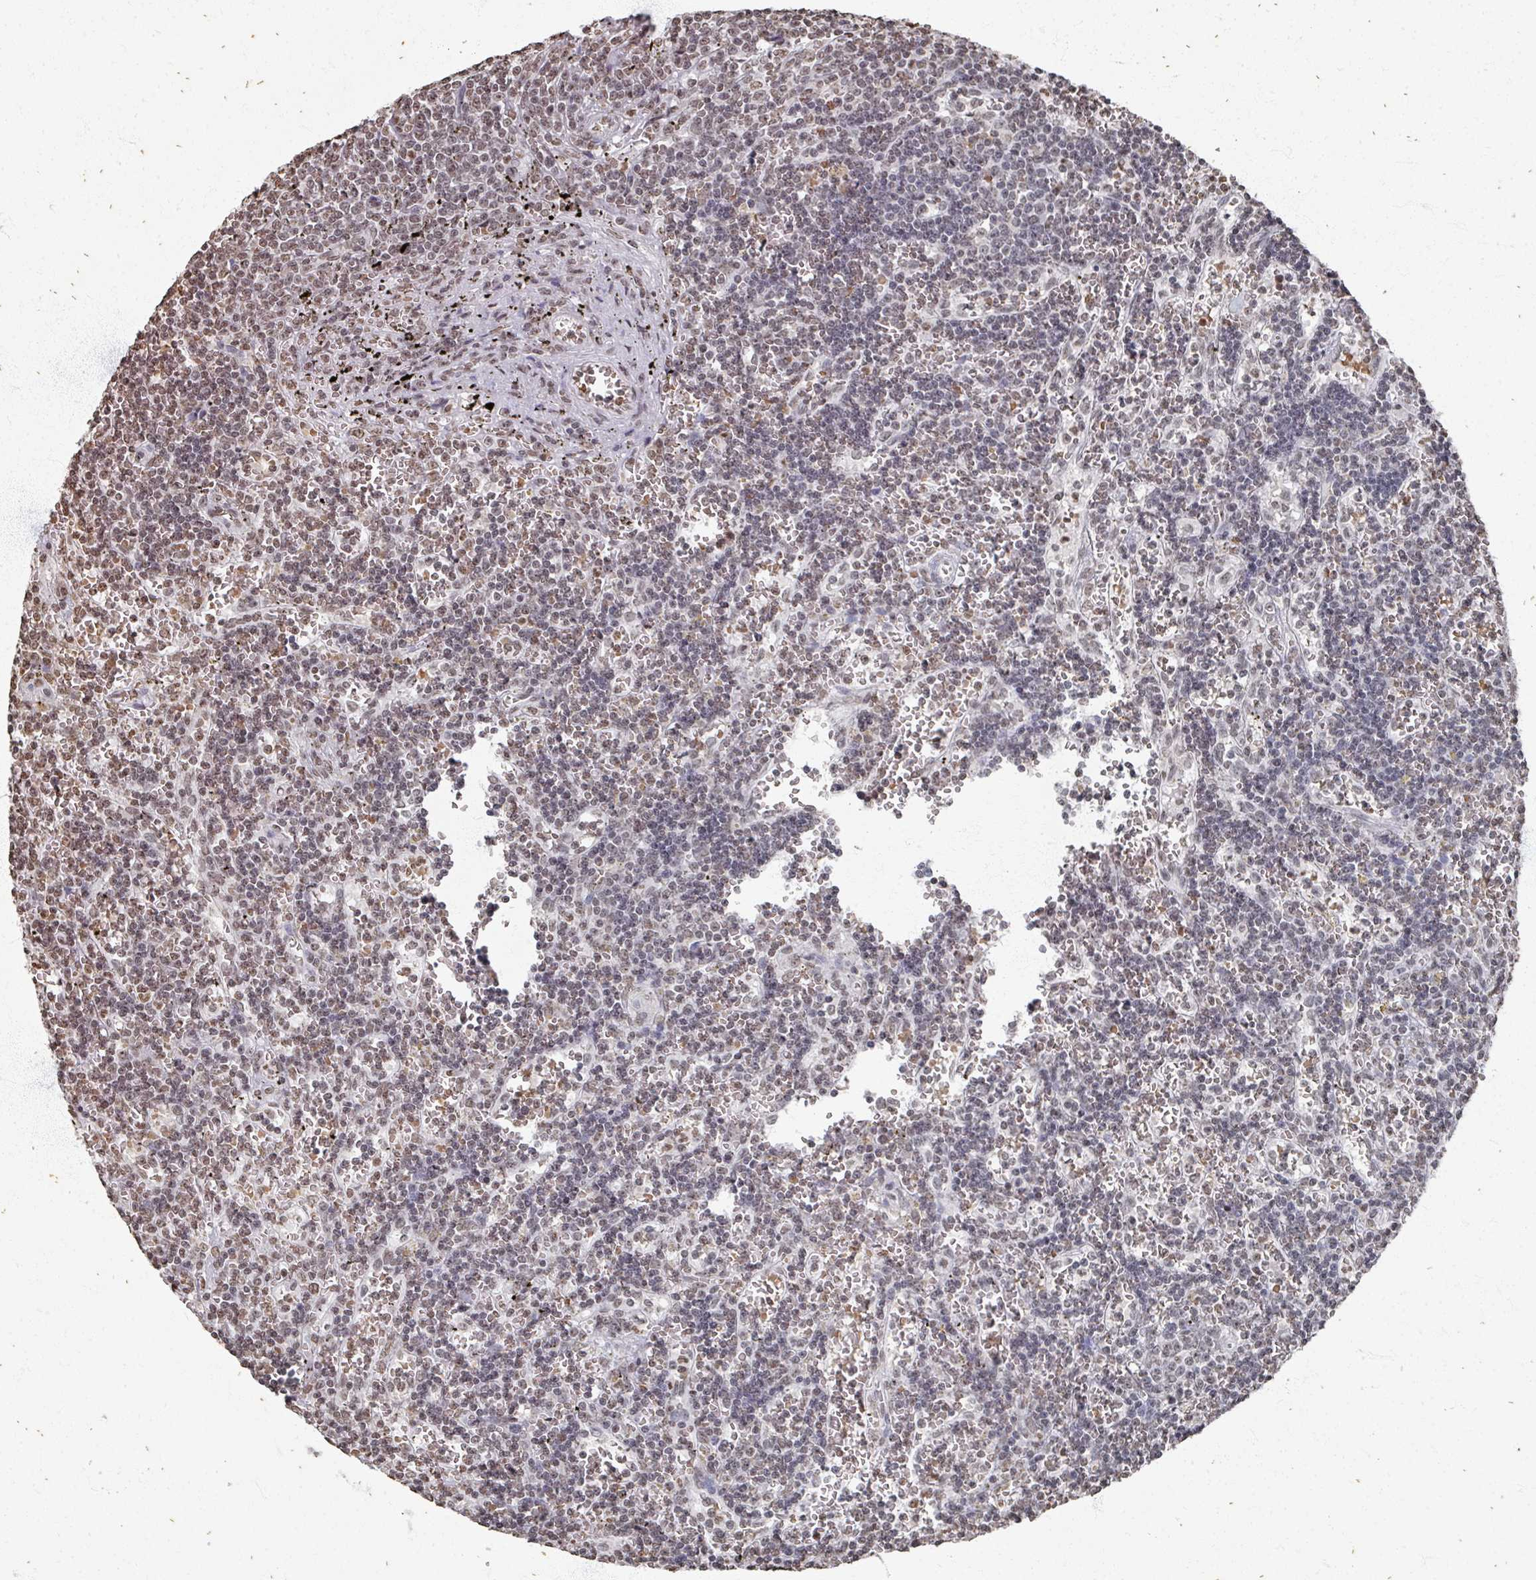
{"staining": {"intensity": "weak", "quantity": "<25%", "location": "nuclear"}, "tissue": "lymphoma", "cell_type": "Tumor cells", "image_type": "cancer", "snomed": [{"axis": "morphology", "description": "Malignant lymphoma, non-Hodgkin's type, Low grade"}, {"axis": "topography", "description": "Spleen"}], "caption": "Protein analysis of low-grade malignant lymphoma, non-Hodgkin's type reveals no significant staining in tumor cells. The staining is performed using DAB (3,3'-diaminobenzidine) brown chromogen with nuclei counter-stained in using hematoxylin.", "gene": "DCUN1D5", "patient": {"sex": "male", "age": 60}}